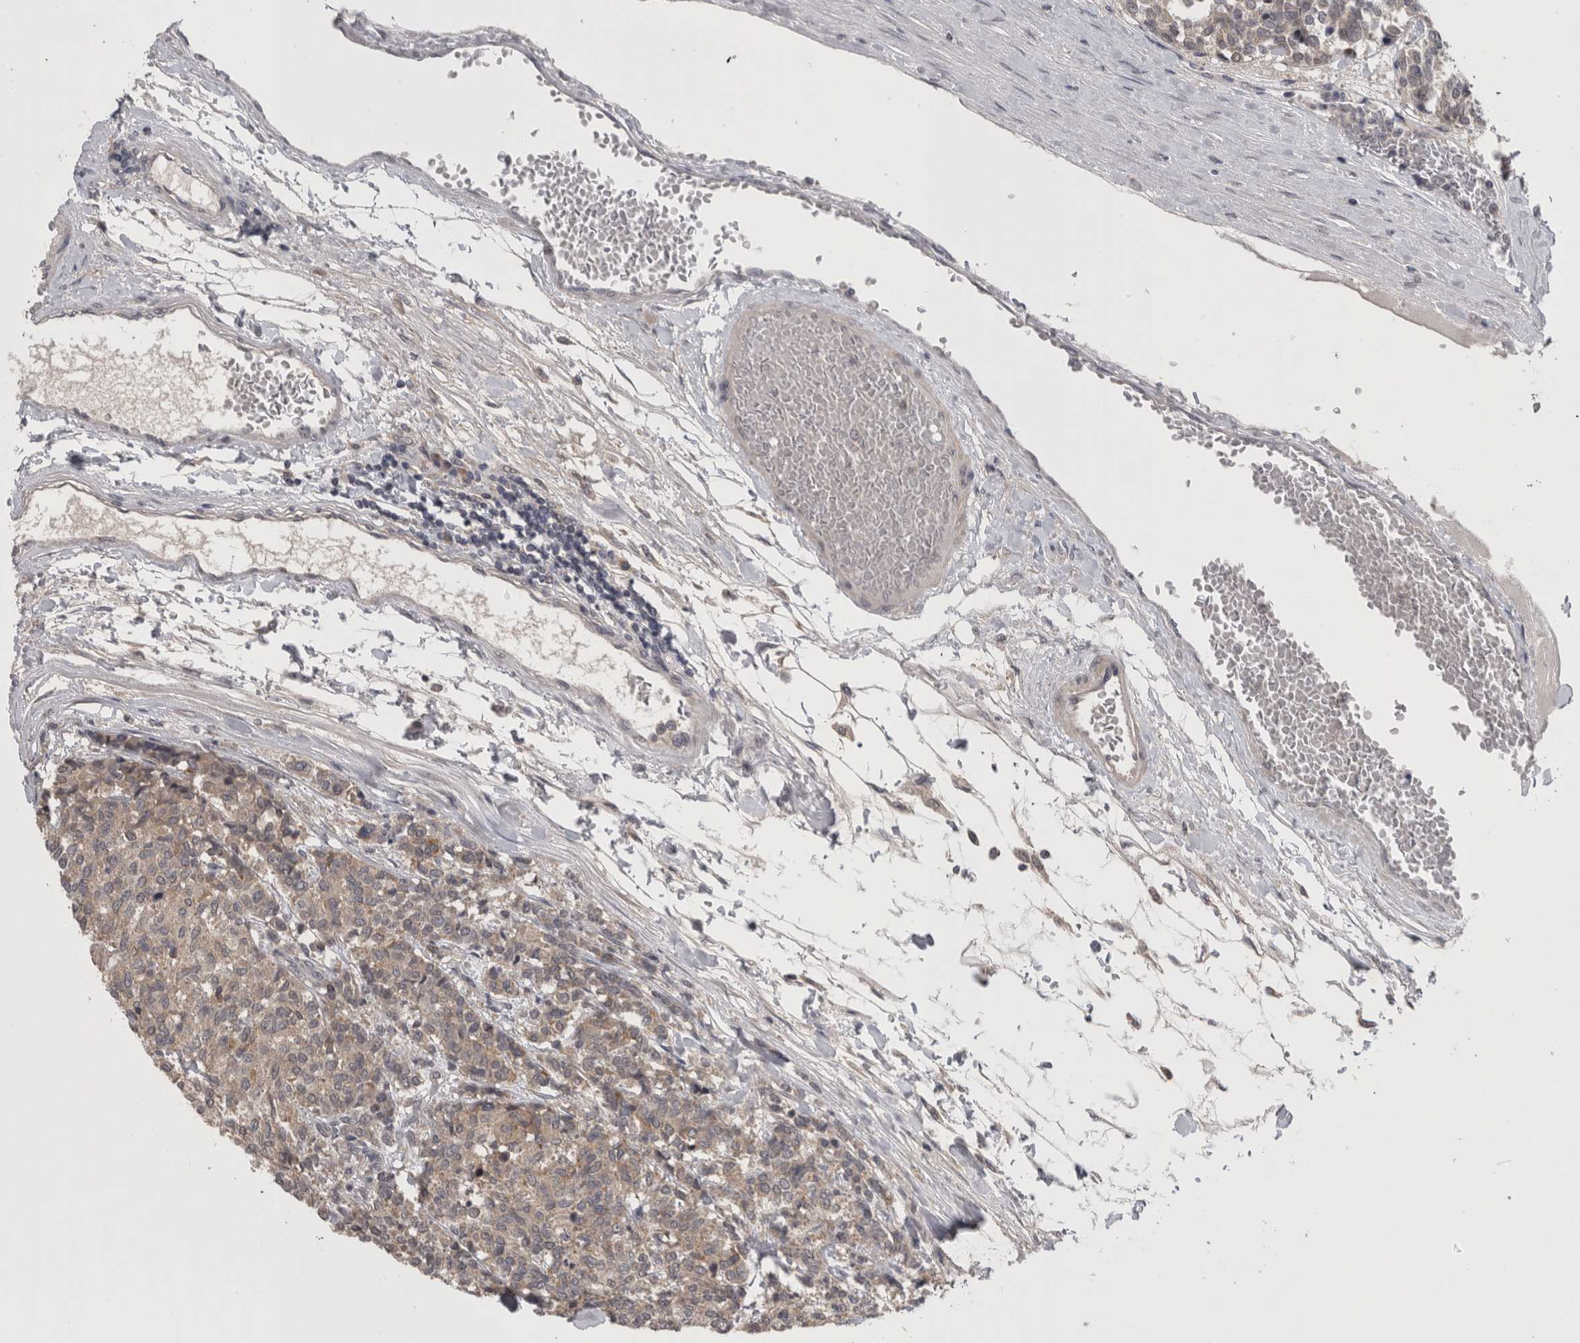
{"staining": {"intensity": "weak", "quantity": "<25%", "location": "cytoplasmic/membranous"}, "tissue": "carcinoid", "cell_type": "Tumor cells", "image_type": "cancer", "snomed": [{"axis": "morphology", "description": "Carcinoid, malignant, NOS"}, {"axis": "topography", "description": "Pancreas"}], "caption": "Protein analysis of carcinoid (malignant) shows no significant expression in tumor cells.", "gene": "ZNF114", "patient": {"sex": "female", "age": 54}}